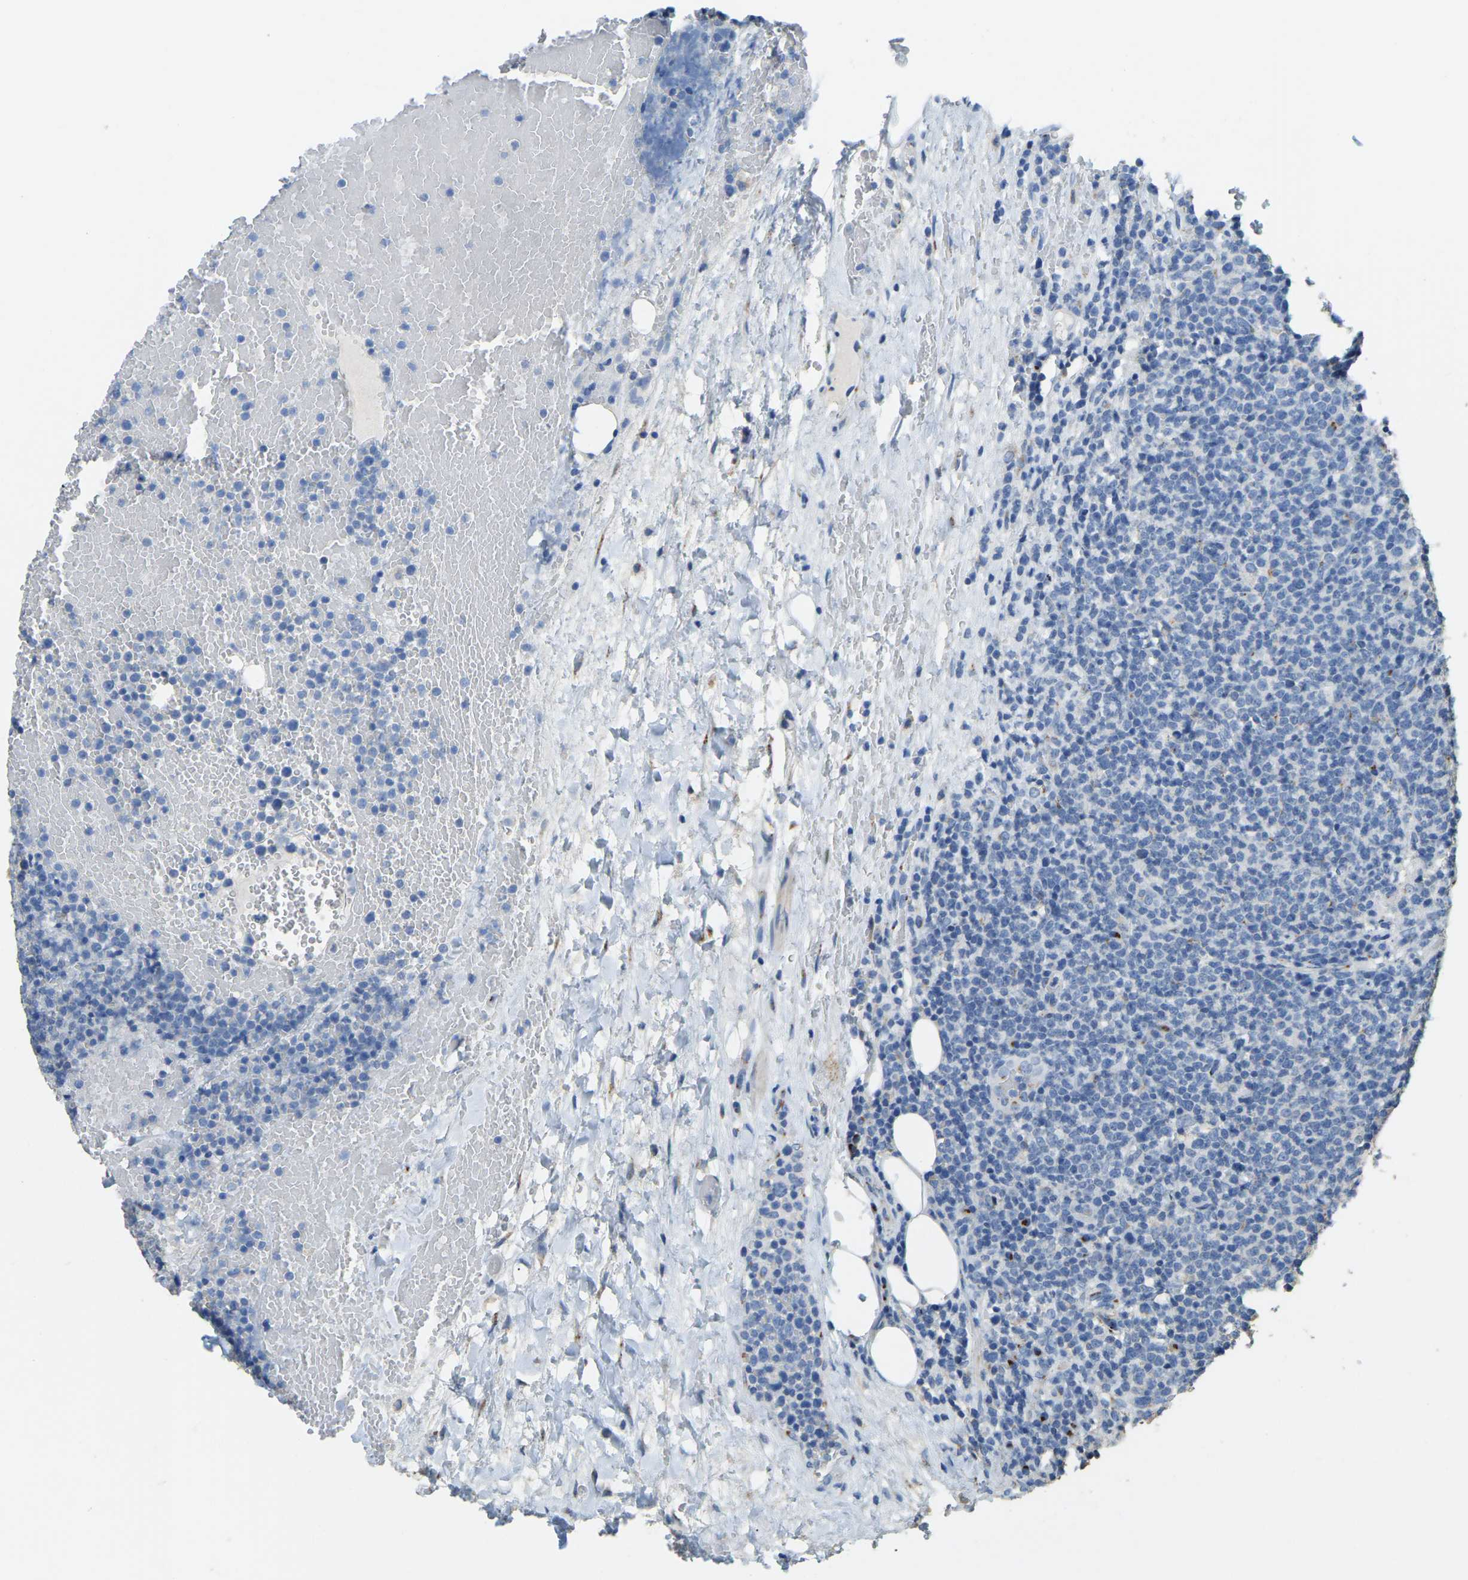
{"staining": {"intensity": "negative", "quantity": "none", "location": "none"}, "tissue": "lymphoma", "cell_type": "Tumor cells", "image_type": "cancer", "snomed": [{"axis": "morphology", "description": "Malignant lymphoma, non-Hodgkin's type, High grade"}, {"axis": "topography", "description": "Lymph node"}], "caption": "Tumor cells are negative for protein expression in human lymphoma.", "gene": "FAM174A", "patient": {"sex": "male", "age": 61}}